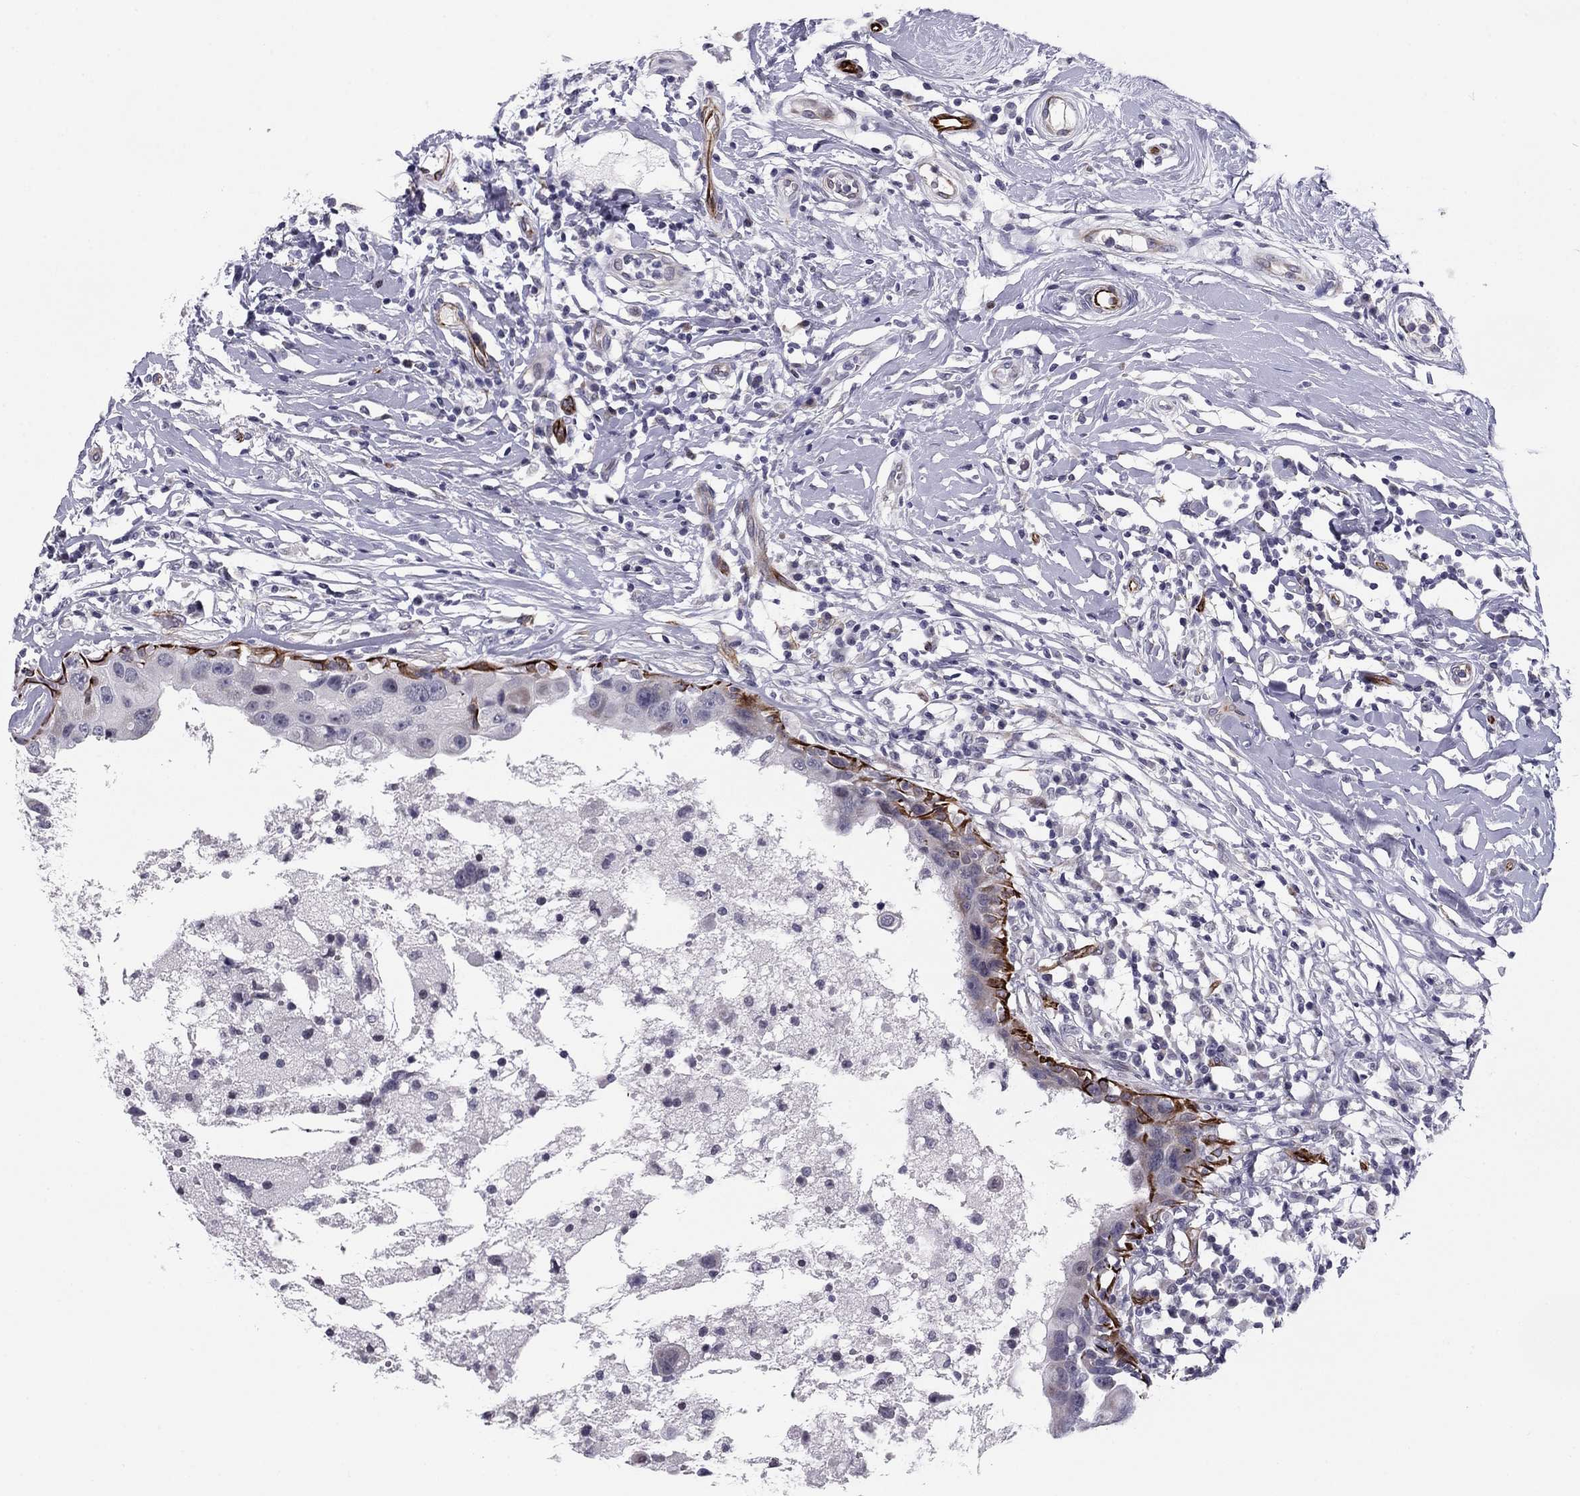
{"staining": {"intensity": "moderate", "quantity": "<25%", "location": "cytoplasmic/membranous"}, "tissue": "breast cancer", "cell_type": "Tumor cells", "image_type": "cancer", "snomed": [{"axis": "morphology", "description": "Duct carcinoma"}, {"axis": "topography", "description": "Breast"}], "caption": "Protein expression analysis of human infiltrating ductal carcinoma (breast) reveals moderate cytoplasmic/membranous staining in about <25% of tumor cells.", "gene": "ANKS4B", "patient": {"sex": "female", "age": 27}}